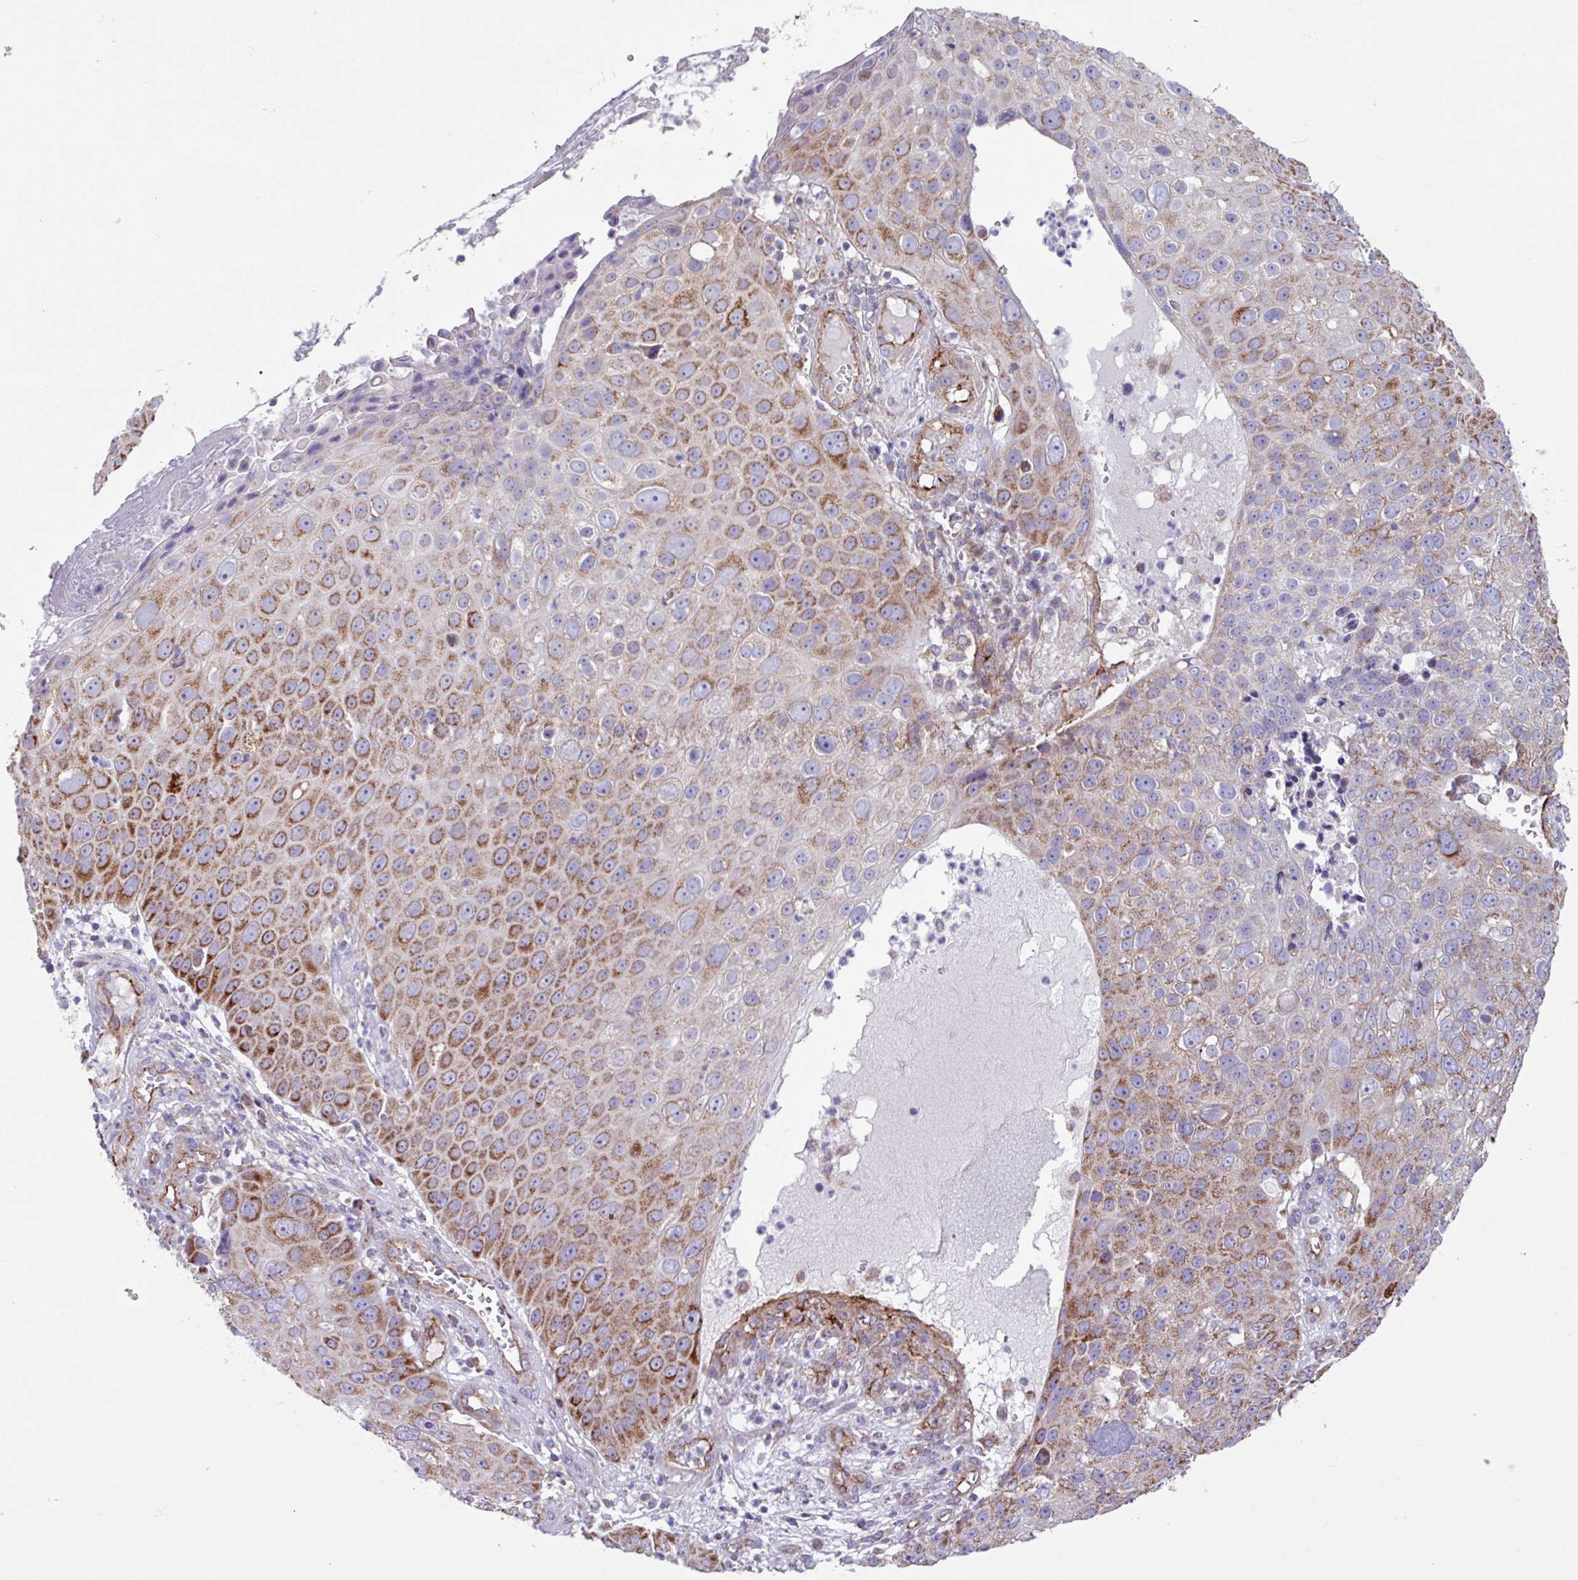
{"staining": {"intensity": "strong", "quantity": "25%-75%", "location": "cytoplasmic/membranous"}, "tissue": "skin cancer", "cell_type": "Tumor cells", "image_type": "cancer", "snomed": [{"axis": "morphology", "description": "Squamous cell carcinoma, NOS"}, {"axis": "topography", "description": "Skin"}], "caption": "Skin cancer stained with a protein marker exhibits strong staining in tumor cells.", "gene": "OTULIN", "patient": {"sex": "male", "age": 71}}